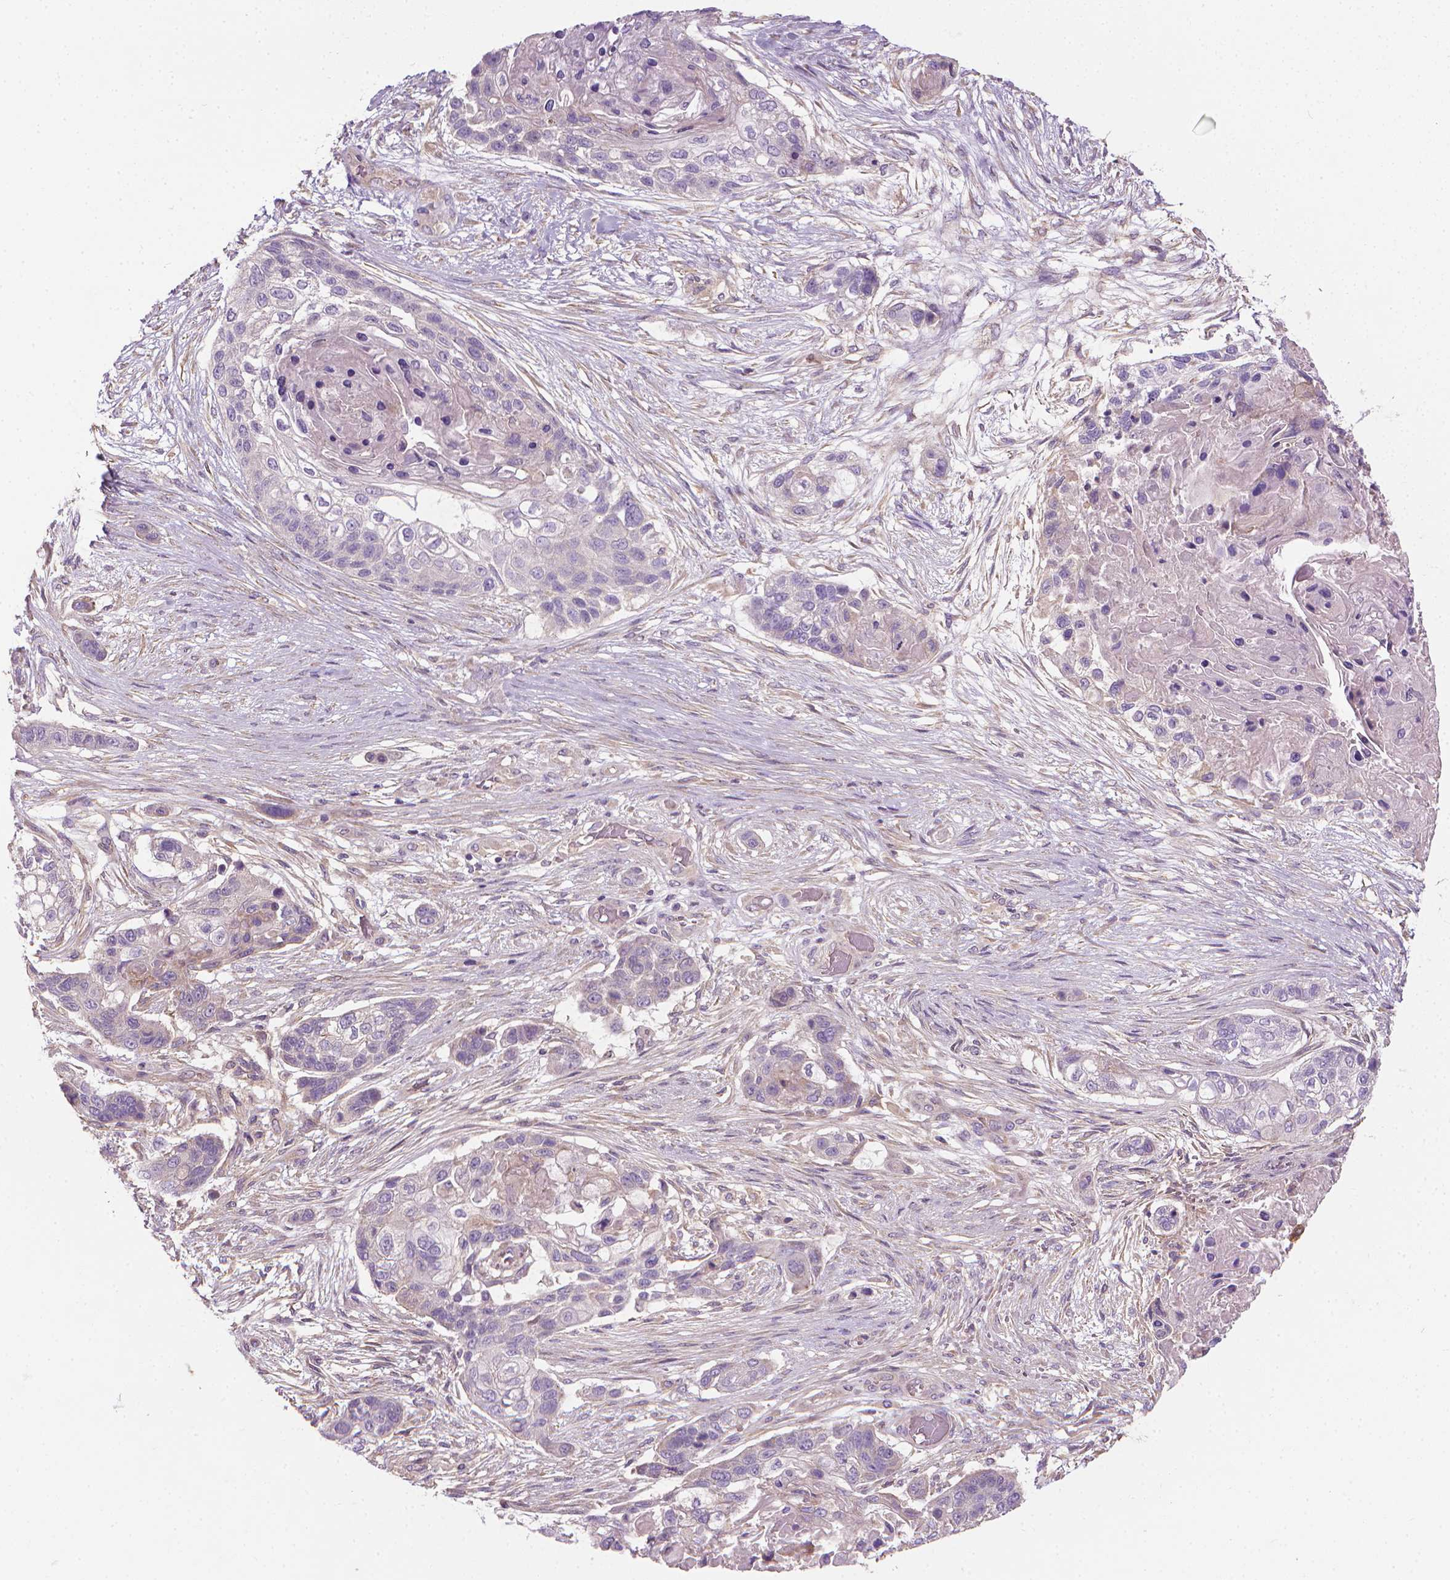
{"staining": {"intensity": "negative", "quantity": "none", "location": "none"}, "tissue": "lung cancer", "cell_type": "Tumor cells", "image_type": "cancer", "snomed": [{"axis": "morphology", "description": "Squamous cell carcinoma, NOS"}, {"axis": "topography", "description": "Lung"}], "caption": "Micrograph shows no protein staining in tumor cells of lung cancer tissue.", "gene": "RIIAD1", "patient": {"sex": "male", "age": 69}}